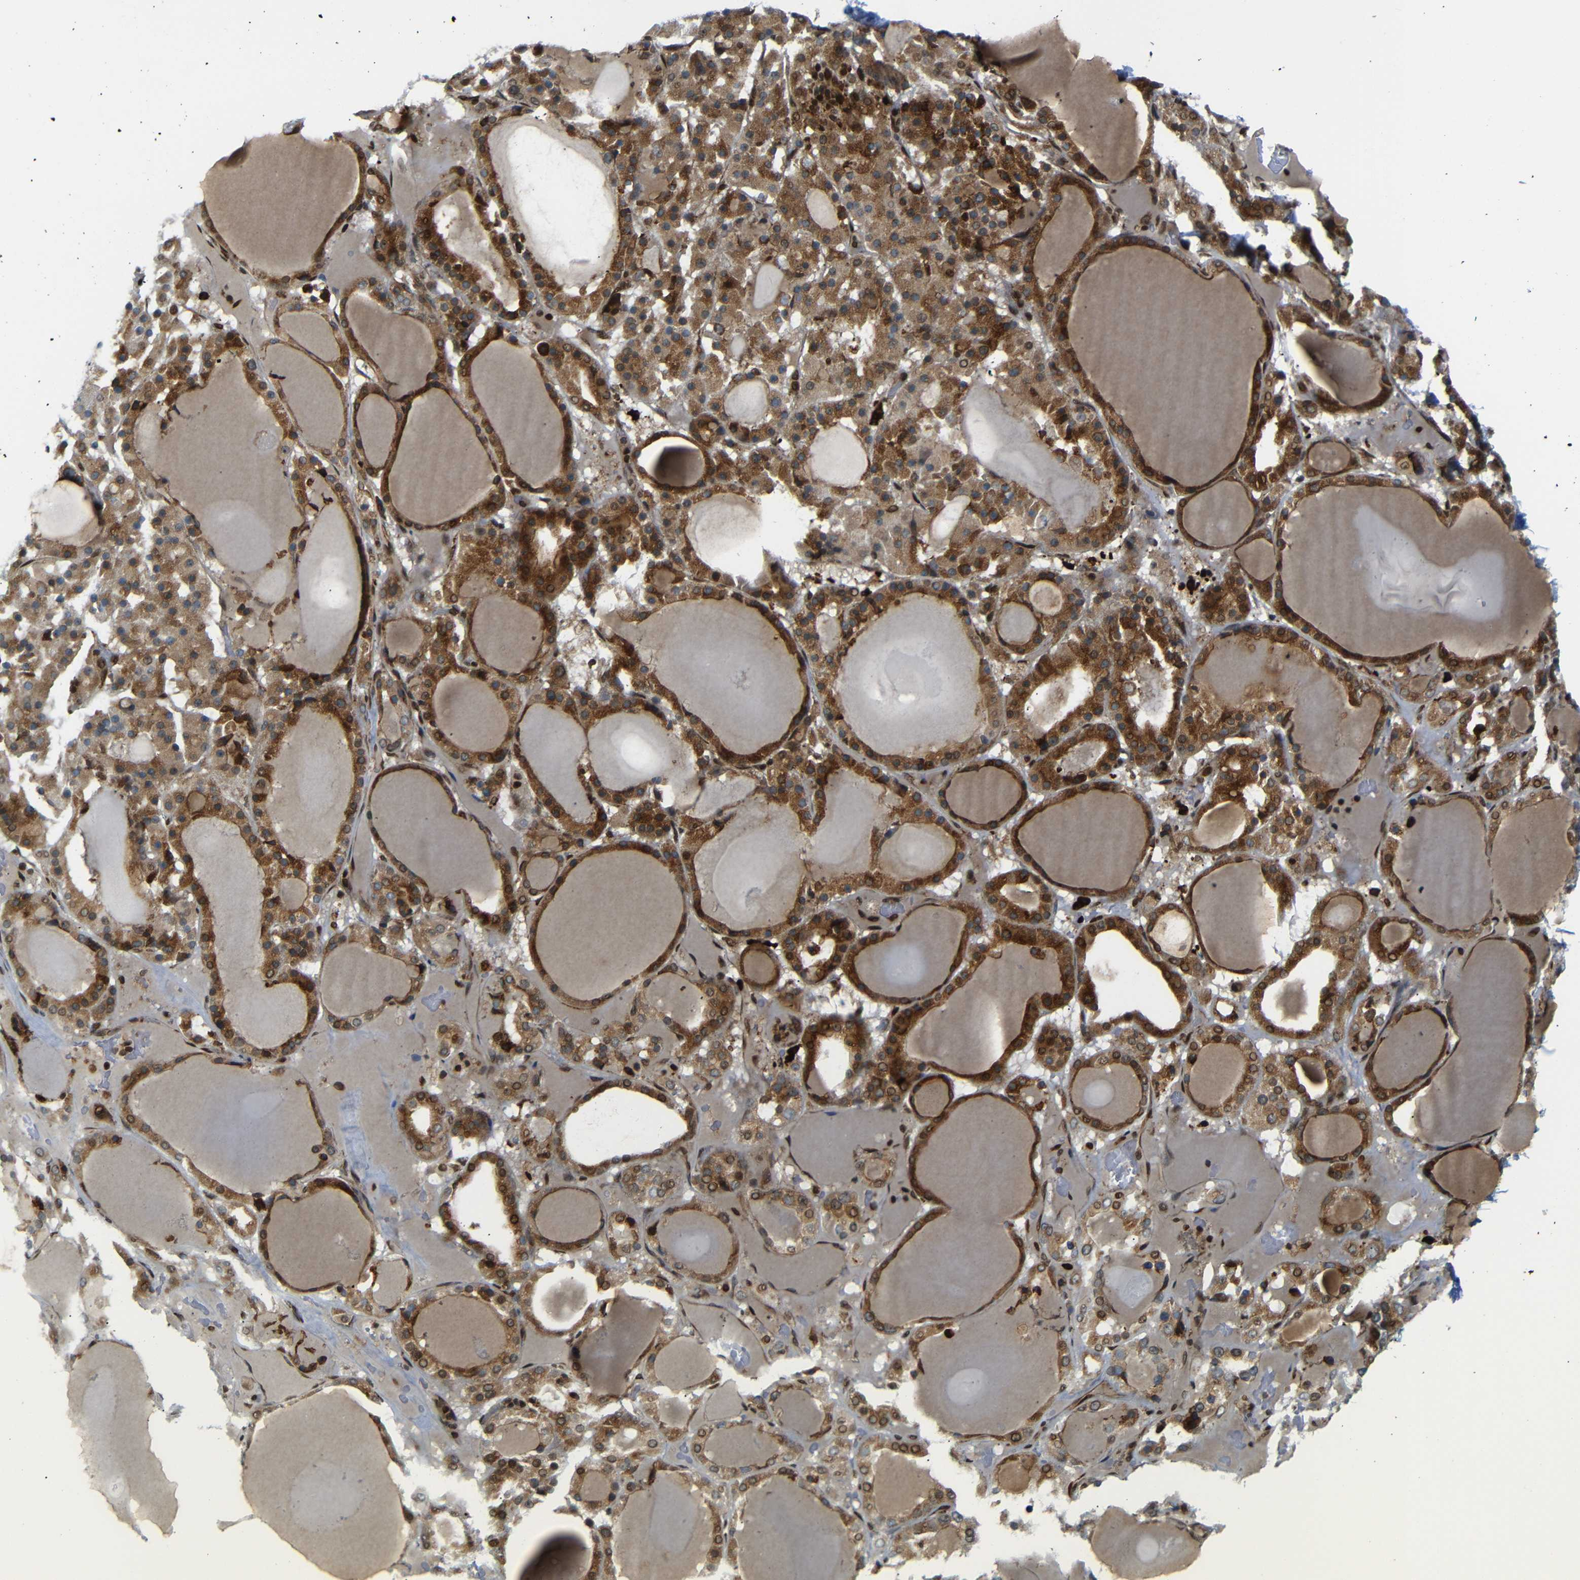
{"staining": {"intensity": "strong", "quantity": ">75%", "location": "cytoplasmic/membranous"}, "tissue": "thyroid gland", "cell_type": "Glandular cells", "image_type": "normal", "snomed": [{"axis": "morphology", "description": "Normal tissue, NOS"}, {"axis": "morphology", "description": "Carcinoma, NOS"}, {"axis": "topography", "description": "Thyroid gland"}], "caption": "Immunohistochemical staining of benign thyroid gland exhibits high levels of strong cytoplasmic/membranous staining in approximately >75% of glandular cells.", "gene": "SPCS2", "patient": {"sex": "female", "age": 86}}